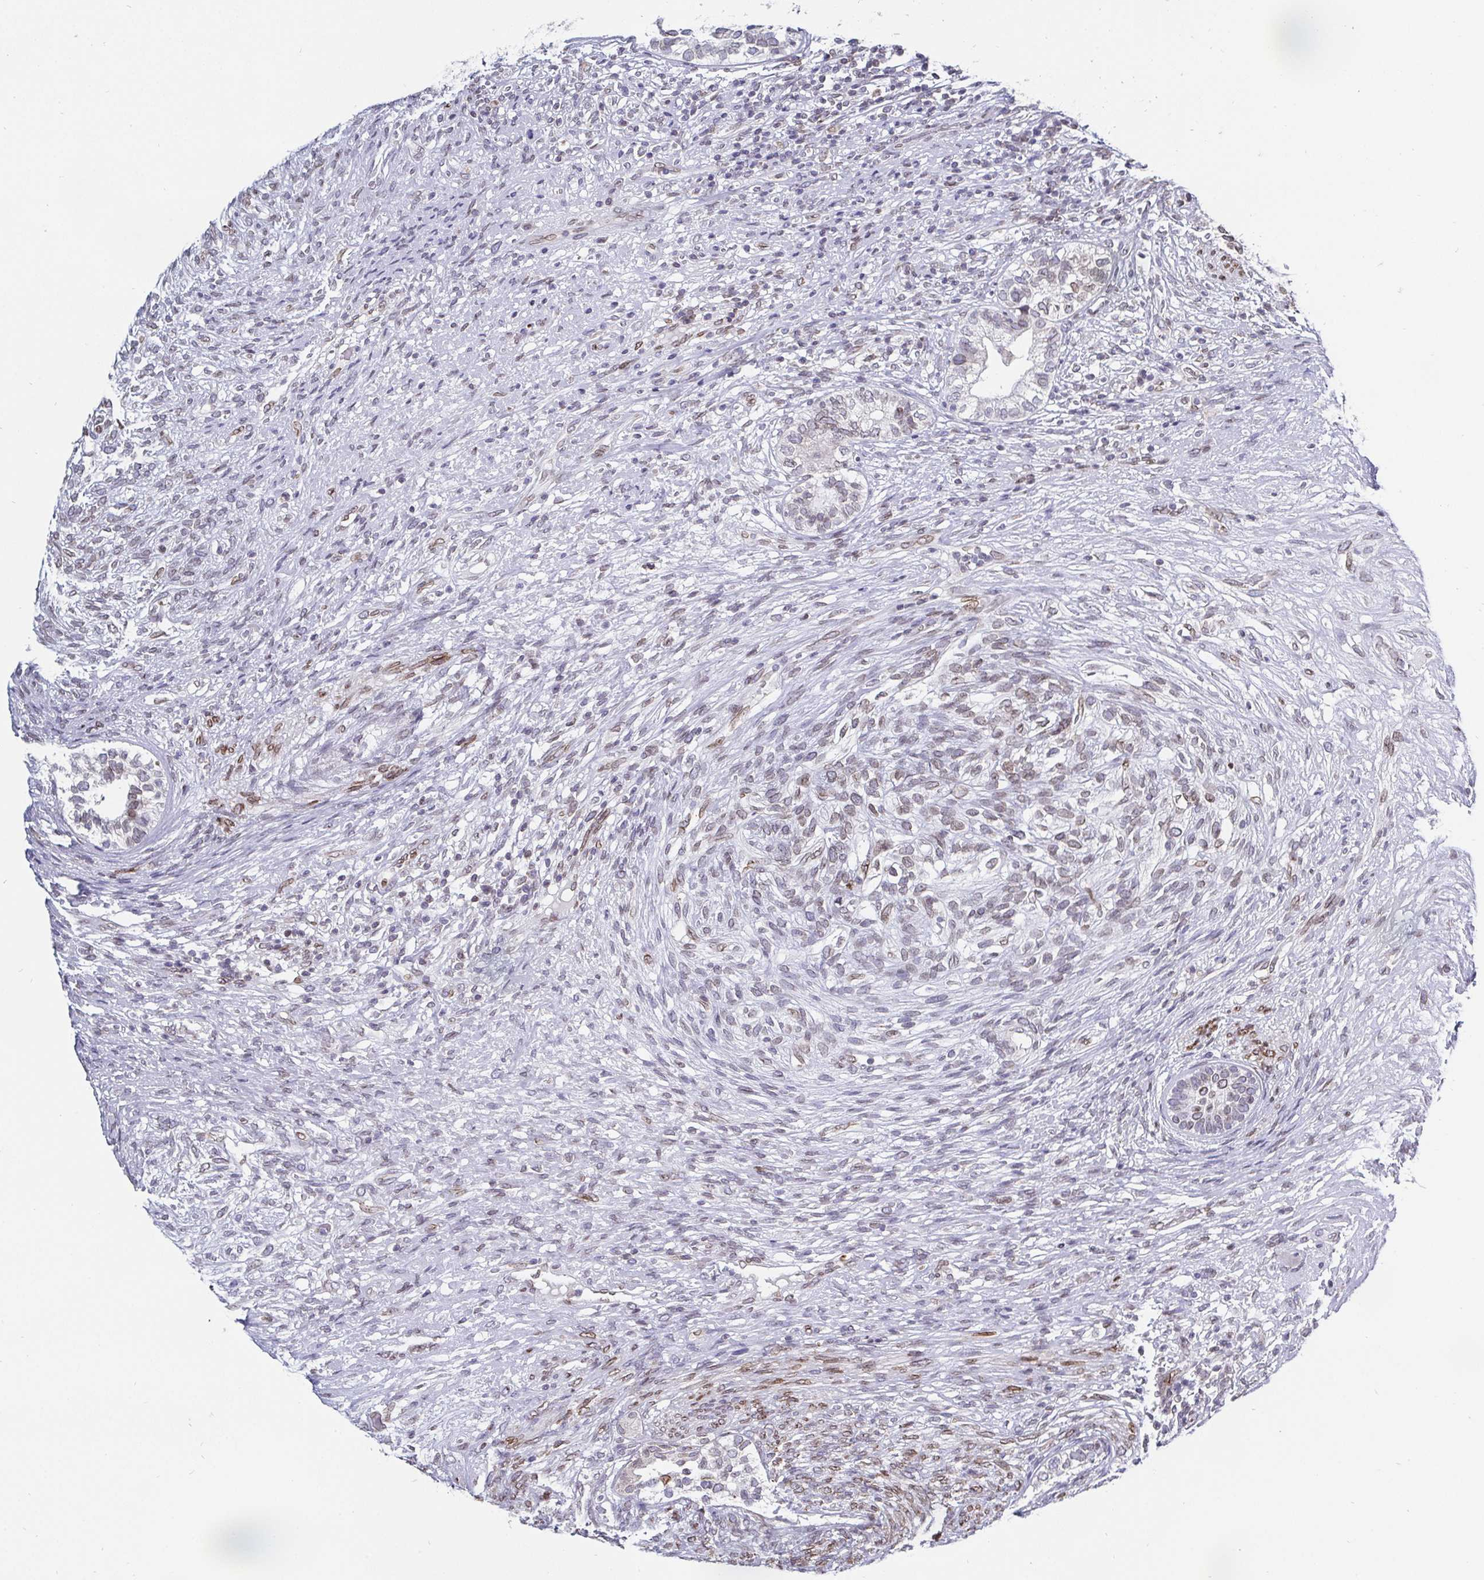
{"staining": {"intensity": "negative", "quantity": "none", "location": "none"}, "tissue": "testis cancer", "cell_type": "Tumor cells", "image_type": "cancer", "snomed": [{"axis": "morphology", "description": "Seminoma, NOS"}, {"axis": "morphology", "description": "Carcinoma, Embryonal, NOS"}, {"axis": "topography", "description": "Testis"}], "caption": "Immunohistochemistry (IHC) image of embryonal carcinoma (testis) stained for a protein (brown), which displays no staining in tumor cells.", "gene": "EMD", "patient": {"sex": "male", "age": 41}}